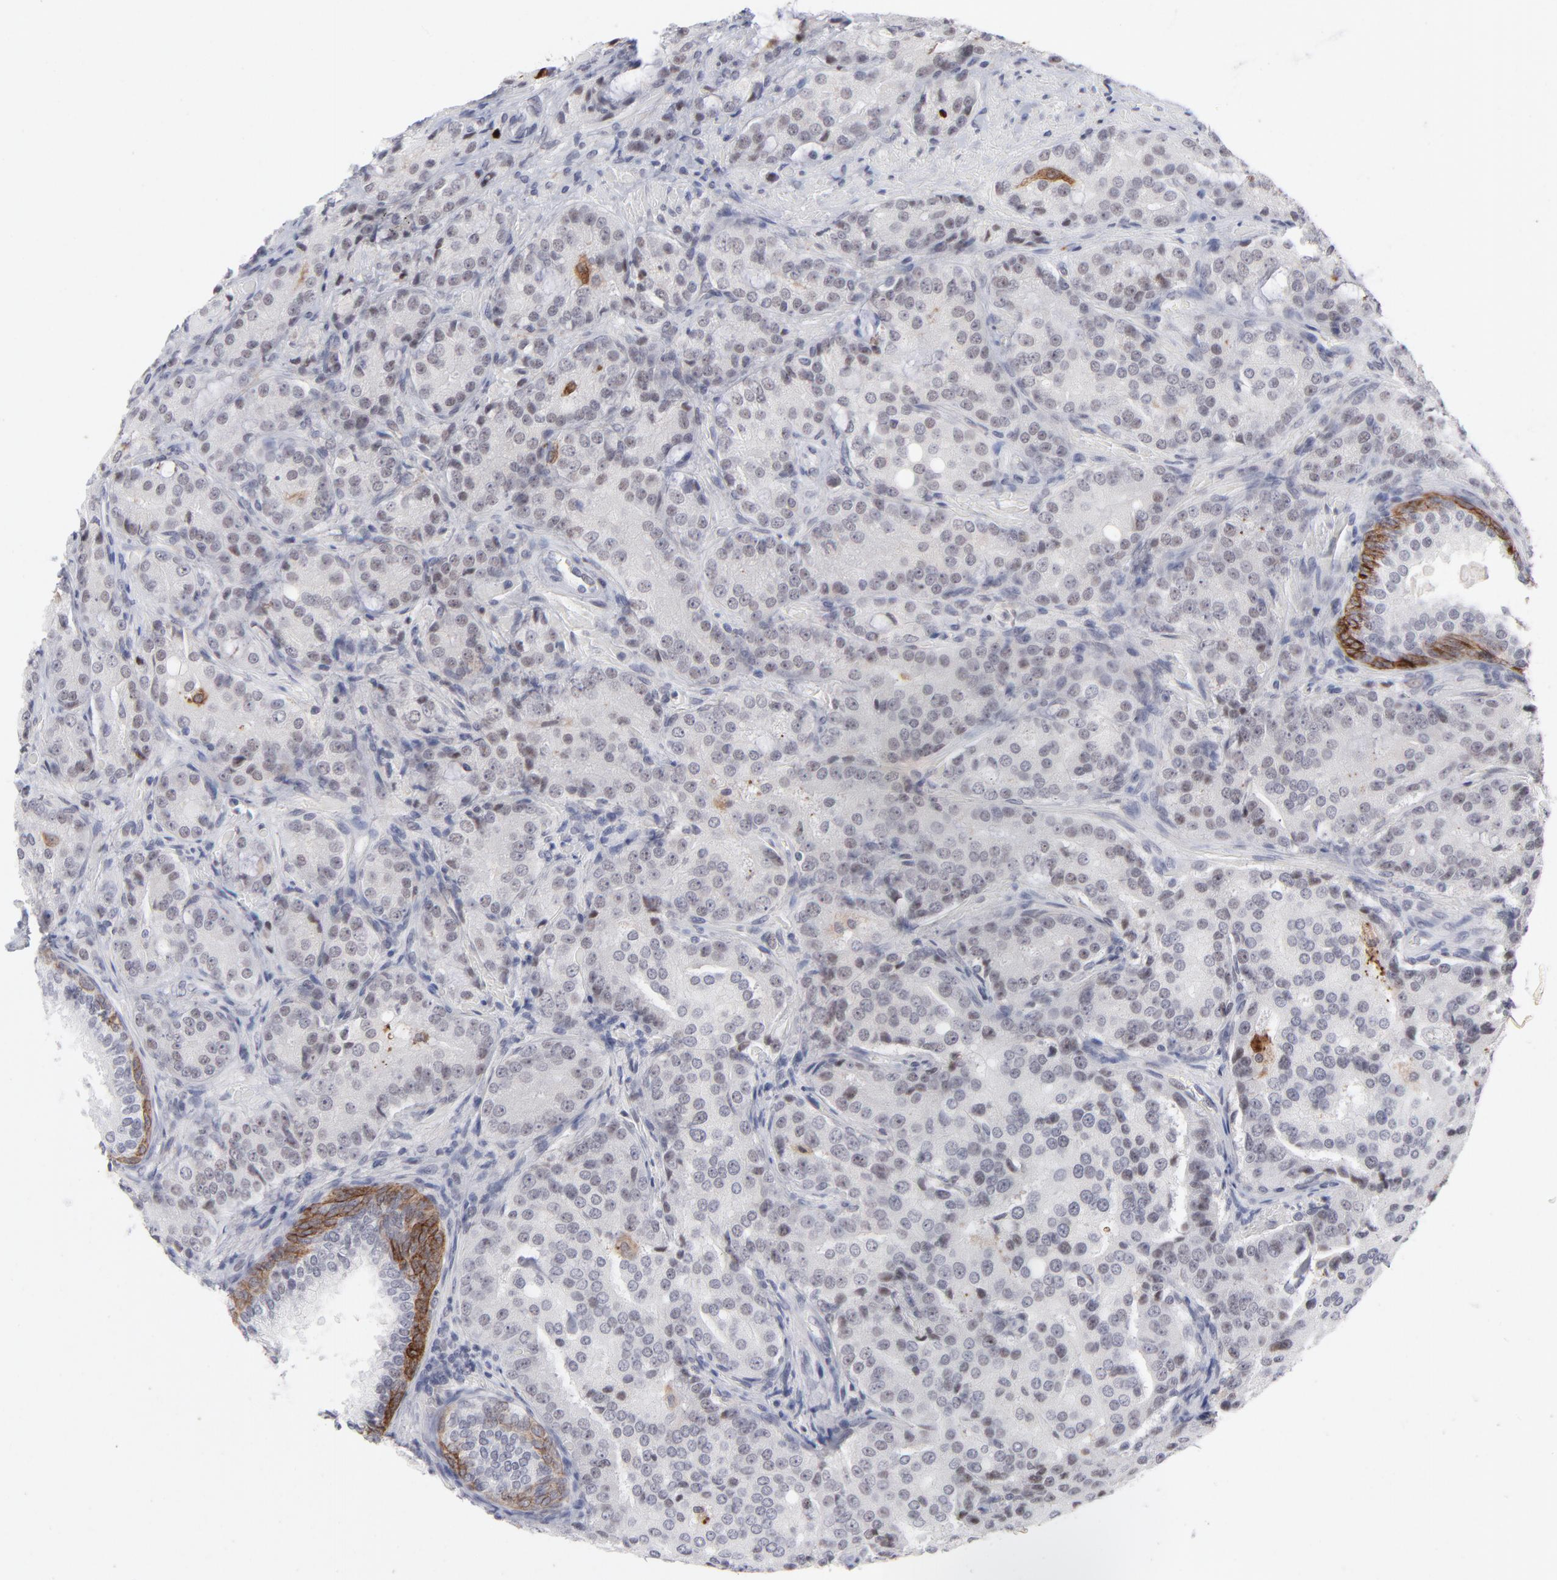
{"staining": {"intensity": "negative", "quantity": "none", "location": "none"}, "tissue": "prostate cancer", "cell_type": "Tumor cells", "image_type": "cancer", "snomed": [{"axis": "morphology", "description": "Adenocarcinoma, High grade"}, {"axis": "topography", "description": "Prostate"}], "caption": "Histopathology image shows no protein staining in tumor cells of prostate cancer (high-grade adenocarcinoma) tissue.", "gene": "CCR2", "patient": {"sex": "male", "age": 72}}